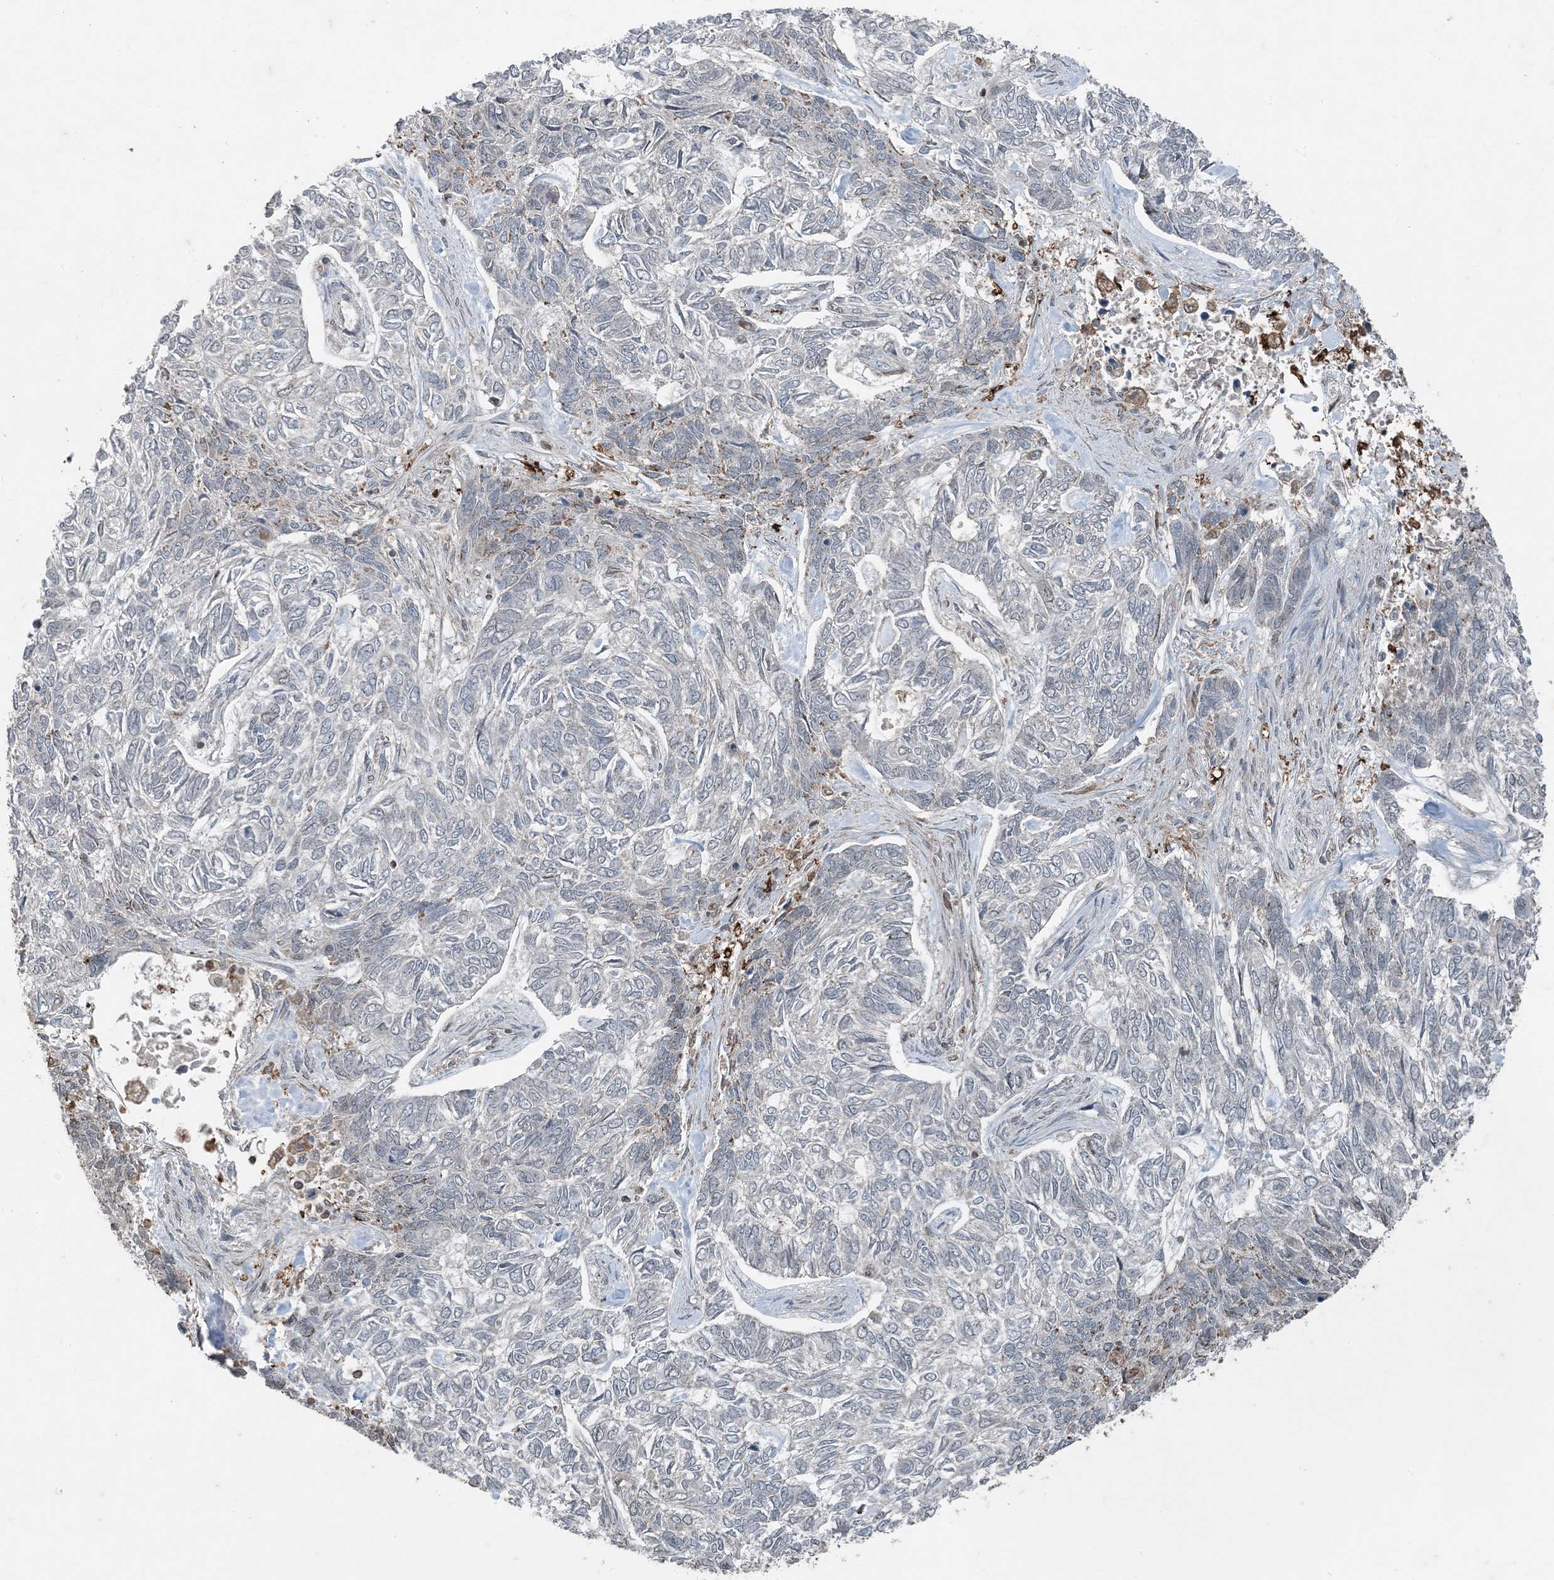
{"staining": {"intensity": "weak", "quantity": "25%-75%", "location": "cytoplasmic/membranous"}, "tissue": "skin cancer", "cell_type": "Tumor cells", "image_type": "cancer", "snomed": [{"axis": "morphology", "description": "Basal cell carcinoma"}, {"axis": "topography", "description": "Skin"}], "caption": "Protein expression analysis of skin cancer (basal cell carcinoma) demonstrates weak cytoplasmic/membranous positivity in approximately 25%-75% of tumor cells.", "gene": "GNL1", "patient": {"sex": "female", "age": 65}}